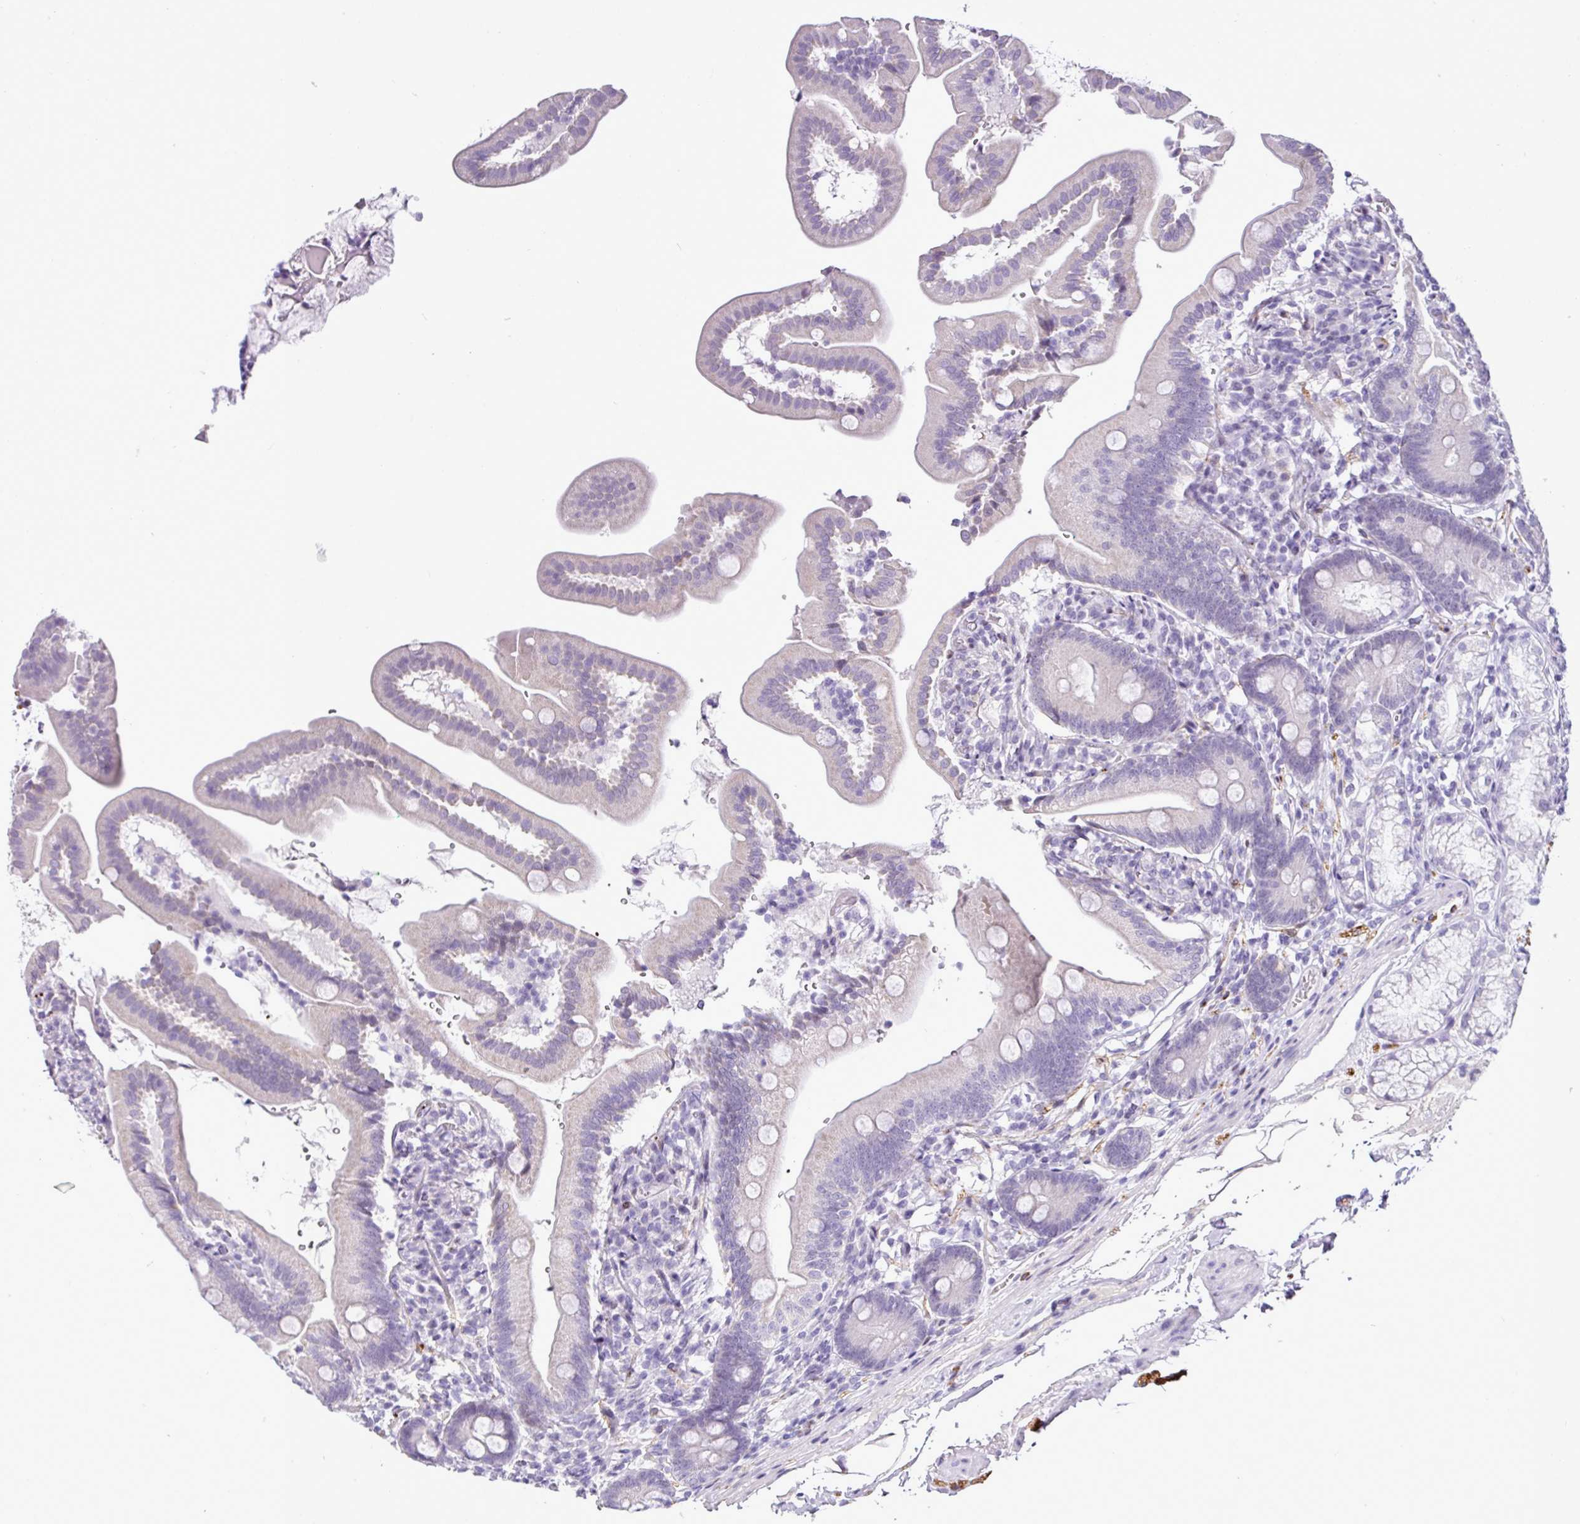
{"staining": {"intensity": "weak", "quantity": "25%-75%", "location": "cytoplasmic/membranous"}, "tissue": "duodenum", "cell_type": "Glandular cells", "image_type": "normal", "snomed": [{"axis": "morphology", "description": "Normal tissue, NOS"}, {"axis": "topography", "description": "Duodenum"}], "caption": "Immunohistochemistry photomicrograph of normal human duodenum stained for a protein (brown), which displays low levels of weak cytoplasmic/membranous positivity in approximately 25%-75% of glandular cells.", "gene": "CMTM5", "patient": {"sex": "female", "age": 67}}